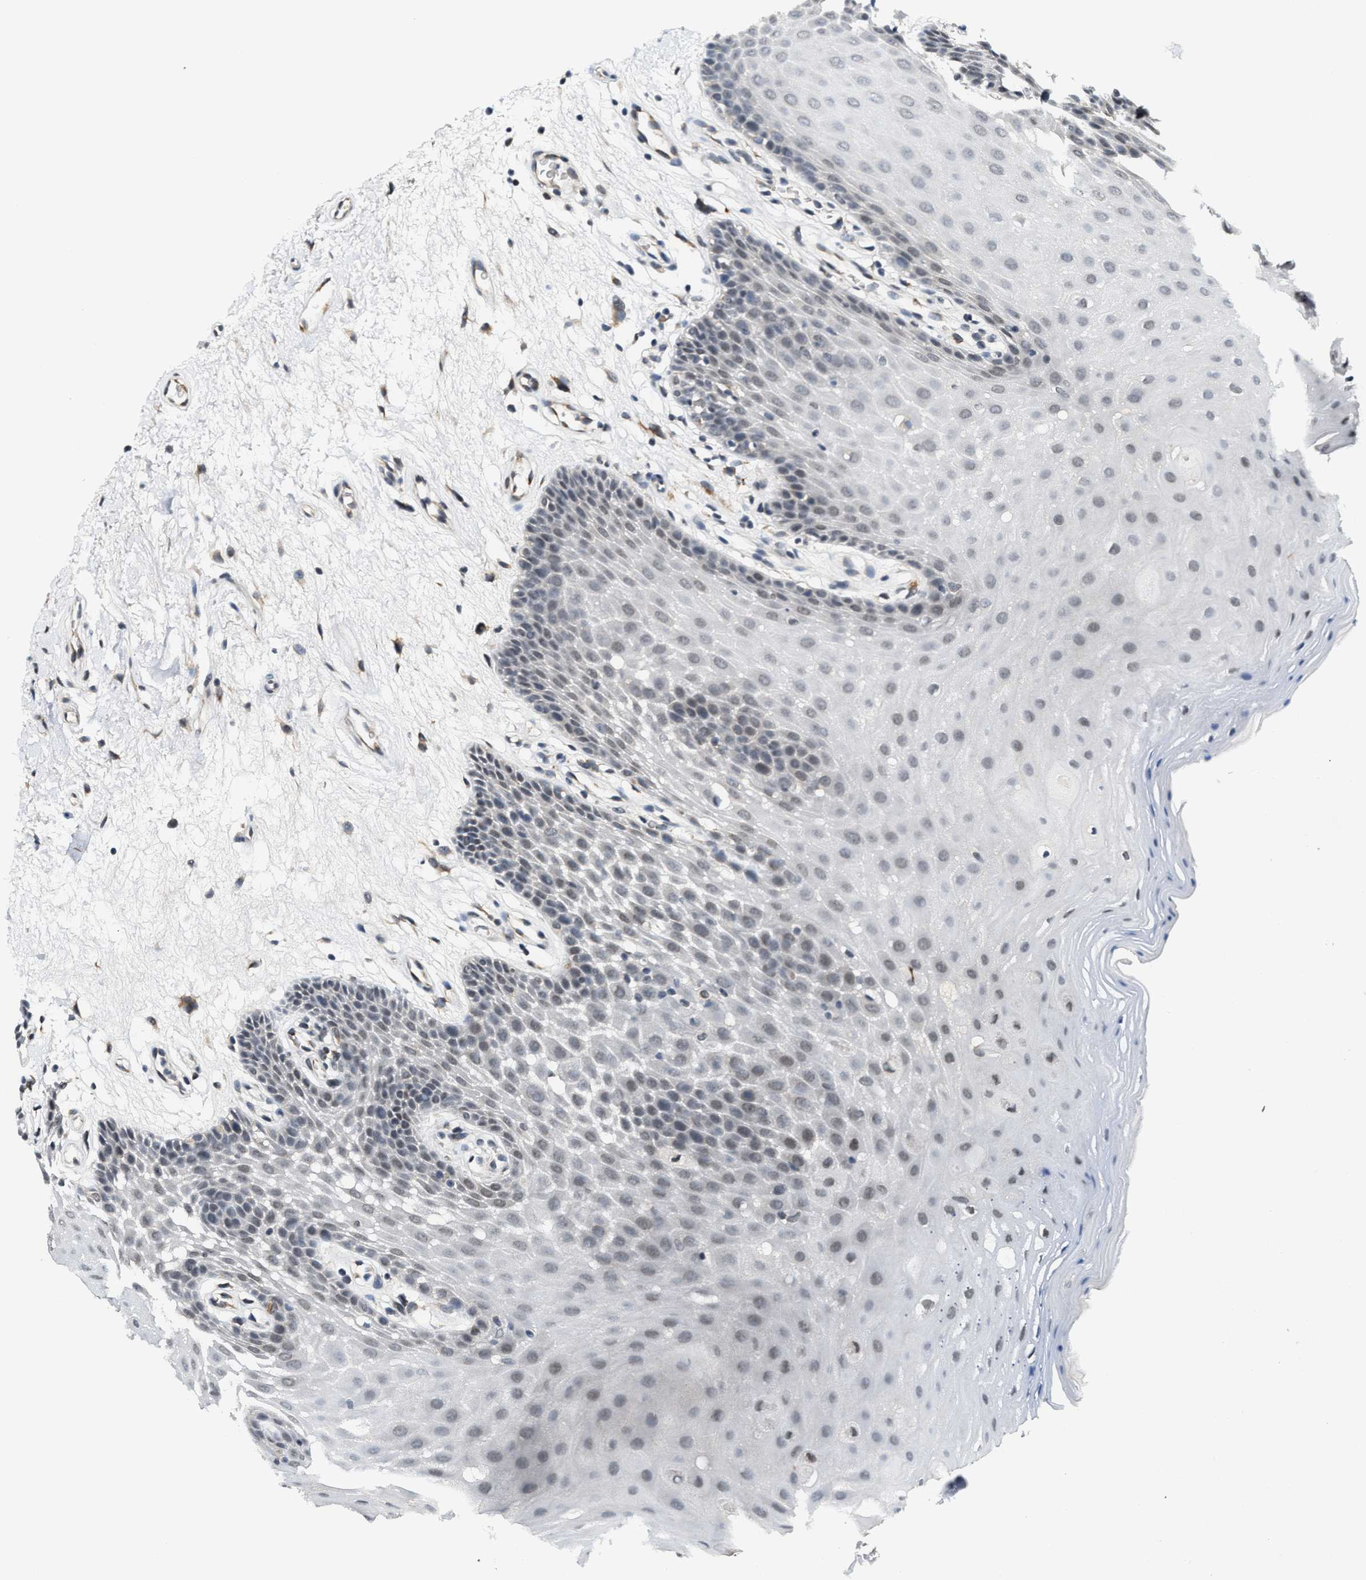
{"staining": {"intensity": "weak", "quantity": "25%-75%", "location": "nuclear"}, "tissue": "oral mucosa", "cell_type": "Squamous epithelial cells", "image_type": "normal", "snomed": [{"axis": "morphology", "description": "Normal tissue, NOS"}, {"axis": "morphology", "description": "Squamous cell carcinoma, NOS"}, {"axis": "topography", "description": "Oral tissue"}, {"axis": "topography", "description": "Head-Neck"}], "caption": "Squamous epithelial cells demonstrate weak nuclear positivity in about 25%-75% of cells in benign oral mucosa.", "gene": "KIF24", "patient": {"sex": "male", "age": 71}}